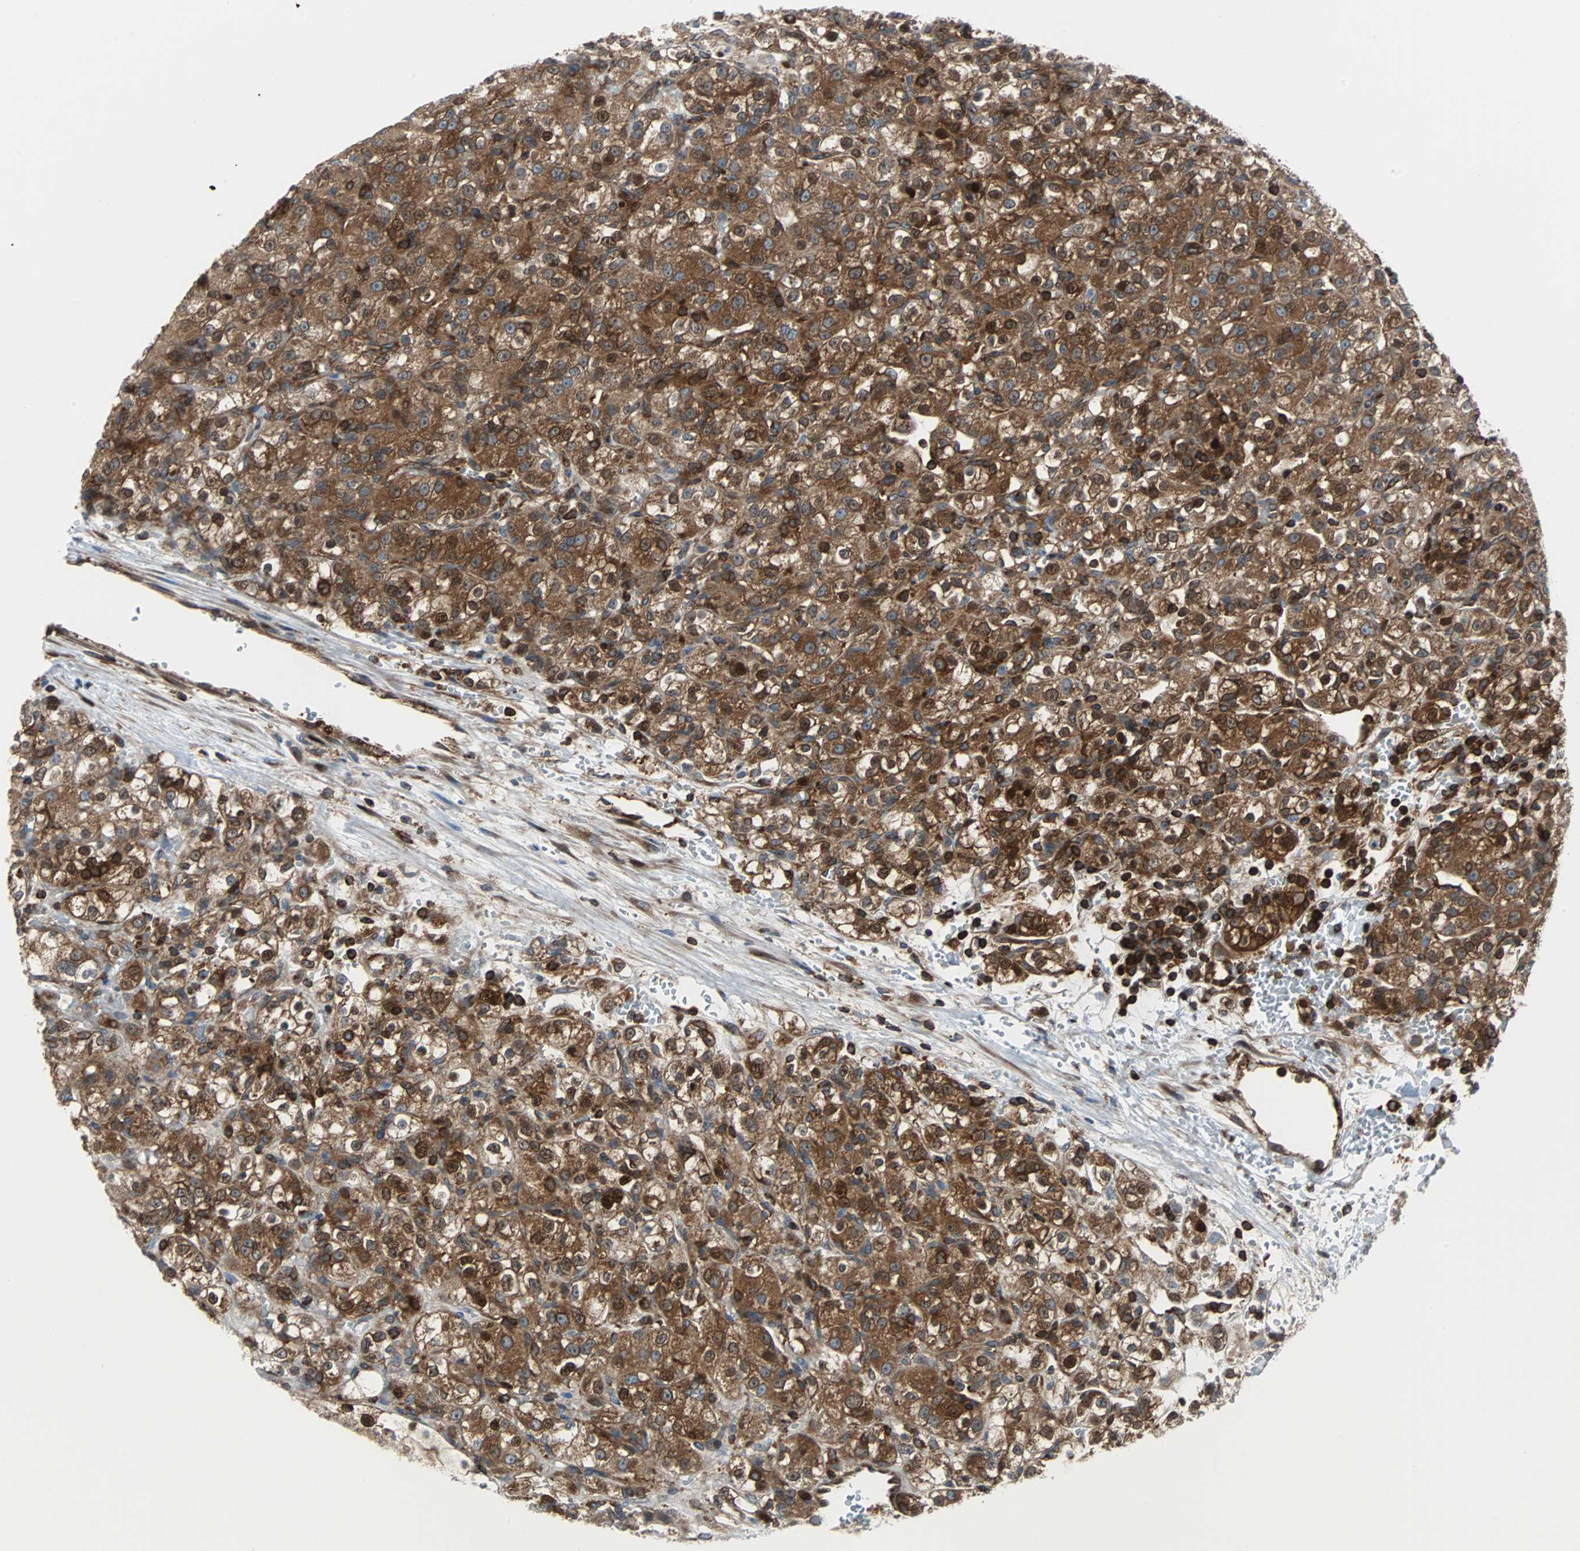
{"staining": {"intensity": "strong", "quantity": ">75%", "location": "cytoplasmic/membranous,nuclear"}, "tissue": "renal cancer", "cell_type": "Tumor cells", "image_type": "cancer", "snomed": [{"axis": "morphology", "description": "Normal tissue, NOS"}, {"axis": "morphology", "description": "Adenocarcinoma, NOS"}, {"axis": "topography", "description": "Kidney"}], "caption": "Renal cancer was stained to show a protein in brown. There is high levels of strong cytoplasmic/membranous and nuclear expression in approximately >75% of tumor cells.", "gene": "RELA", "patient": {"sex": "male", "age": 61}}